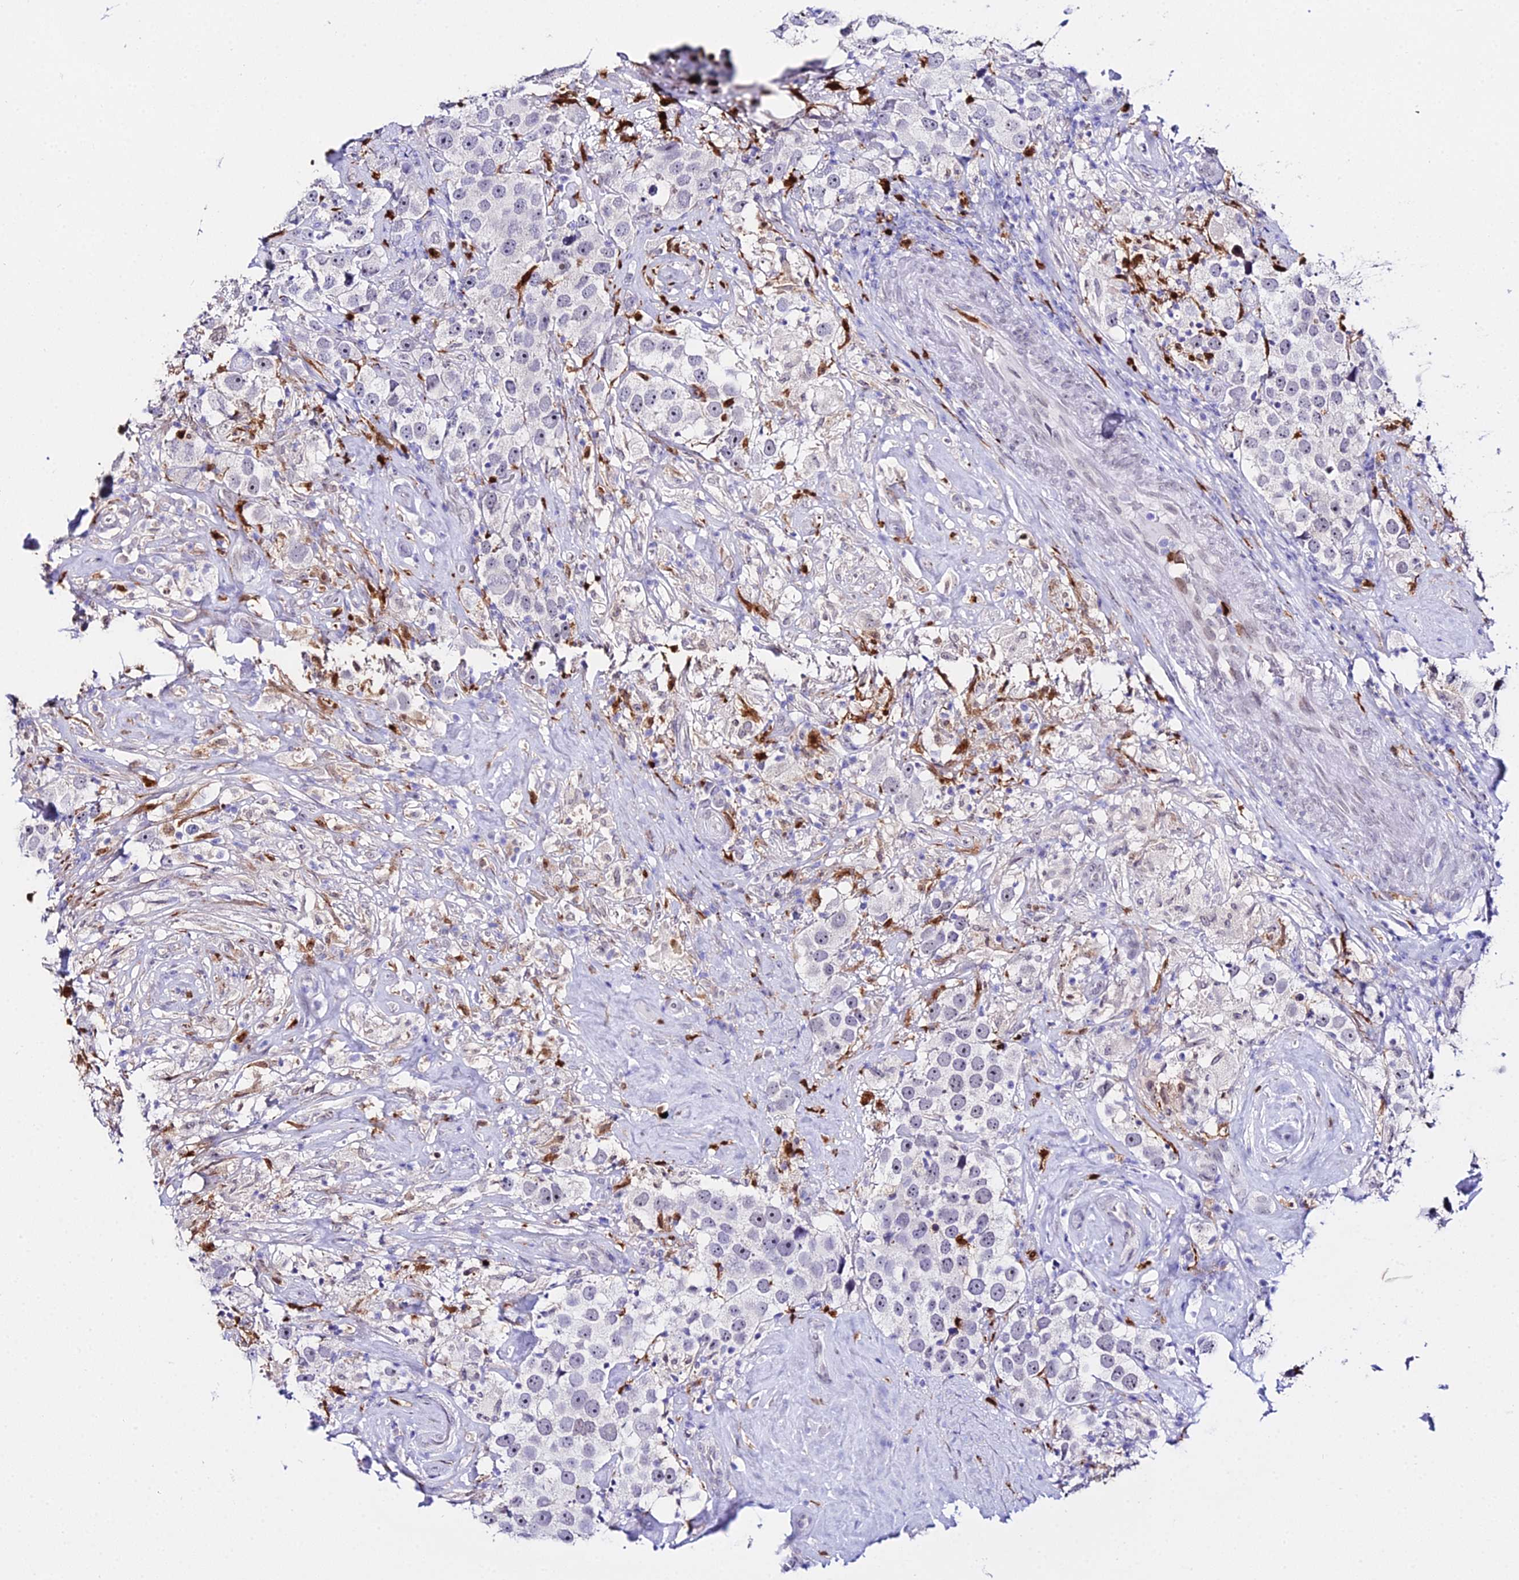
{"staining": {"intensity": "negative", "quantity": "none", "location": "none"}, "tissue": "testis cancer", "cell_type": "Tumor cells", "image_type": "cancer", "snomed": [{"axis": "morphology", "description": "Seminoma, NOS"}, {"axis": "topography", "description": "Testis"}], "caption": "The micrograph reveals no staining of tumor cells in testis cancer (seminoma). Nuclei are stained in blue.", "gene": "MCM10", "patient": {"sex": "male", "age": 49}}